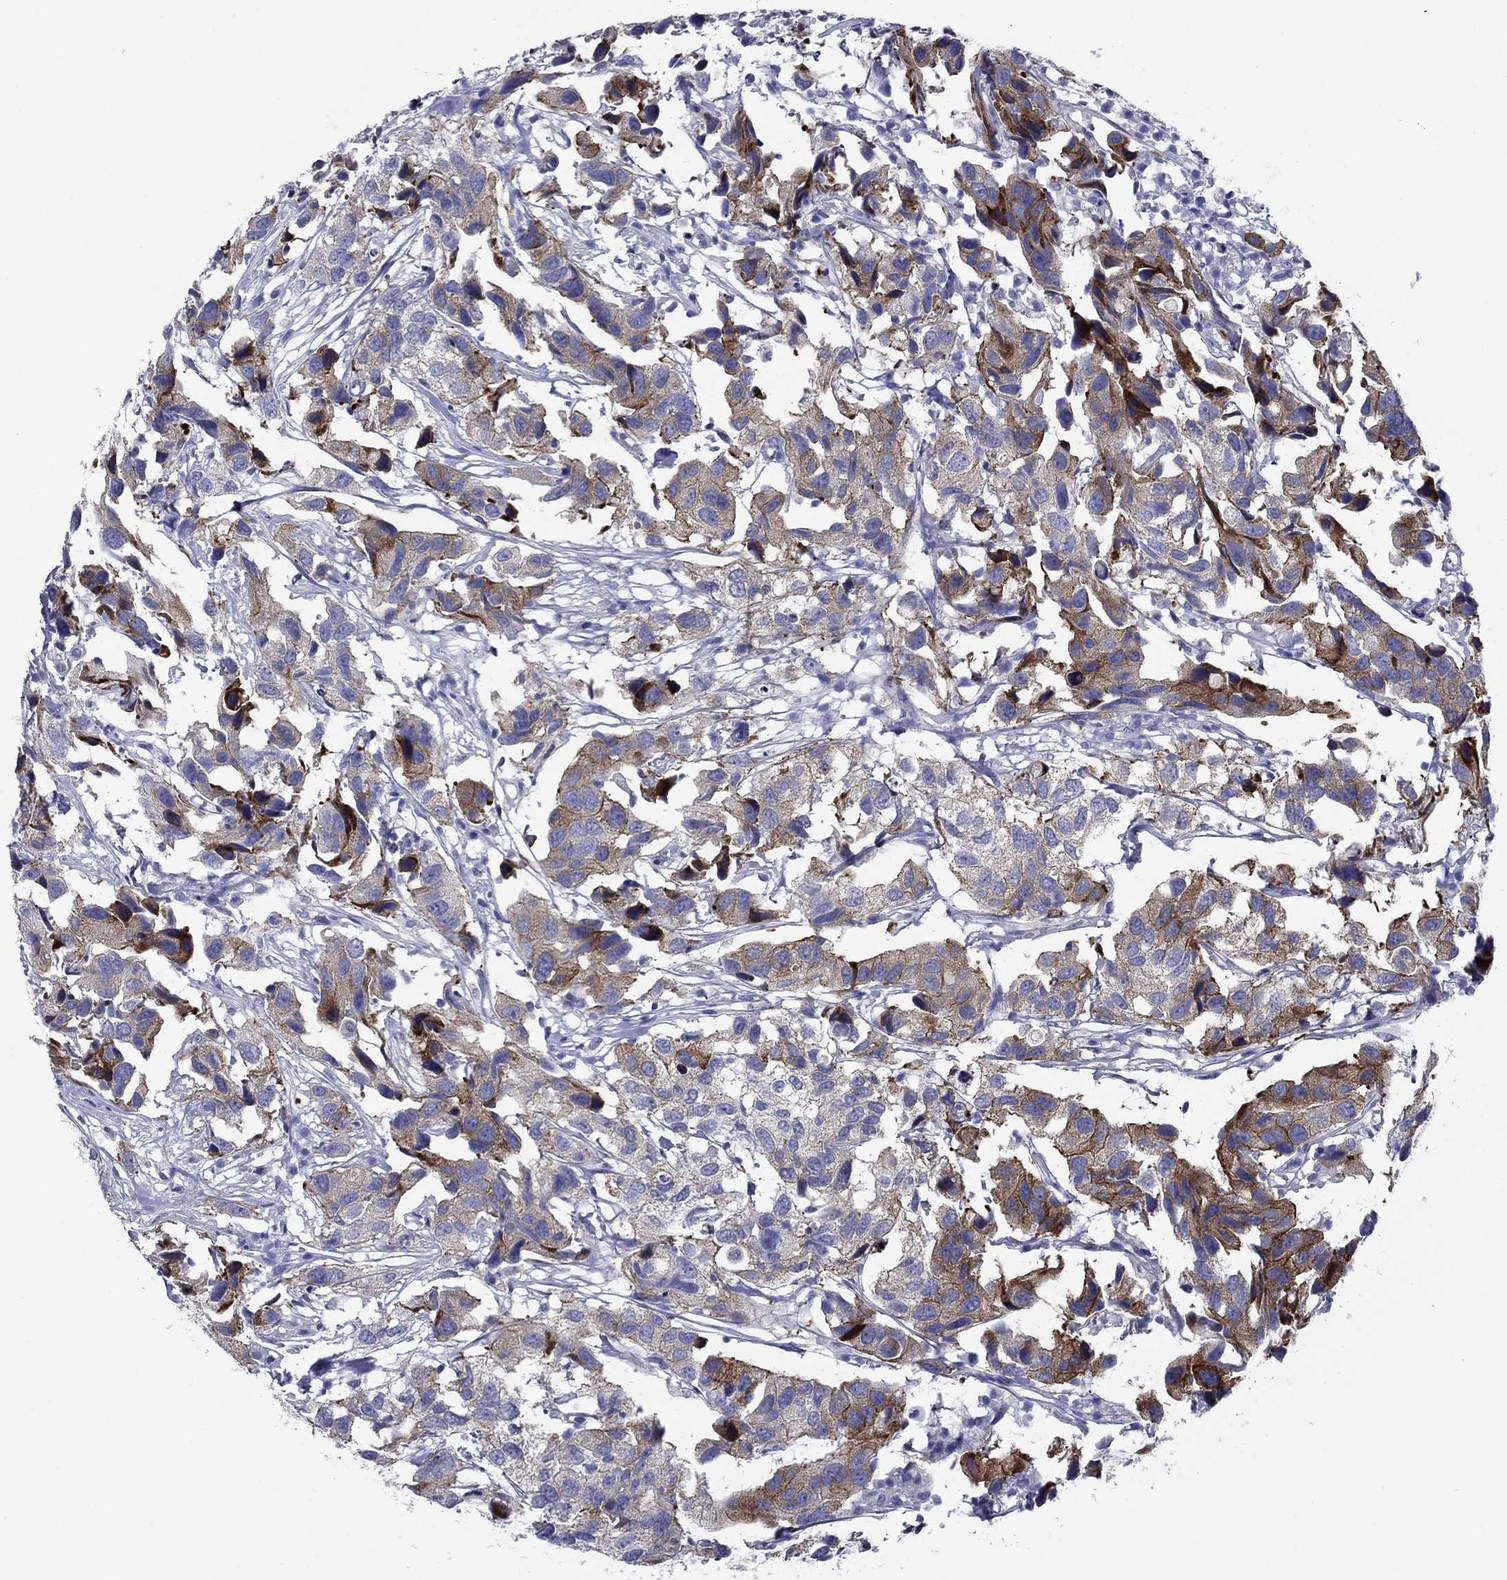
{"staining": {"intensity": "strong", "quantity": "25%-75%", "location": "cytoplasmic/membranous"}, "tissue": "urothelial cancer", "cell_type": "Tumor cells", "image_type": "cancer", "snomed": [{"axis": "morphology", "description": "Urothelial carcinoma, High grade"}, {"axis": "topography", "description": "Urinary bladder"}], "caption": "An immunohistochemistry (IHC) photomicrograph of neoplastic tissue is shown. Protein staining in brown shows strong cytoplasmic/membranous positivity in urothelial cancer within tumor cells. (brown staining indicates protein expression, while blue staining denotes nuclei).", "gene": "CNDP1", "patient": {"sex": "male", "age": 79}}